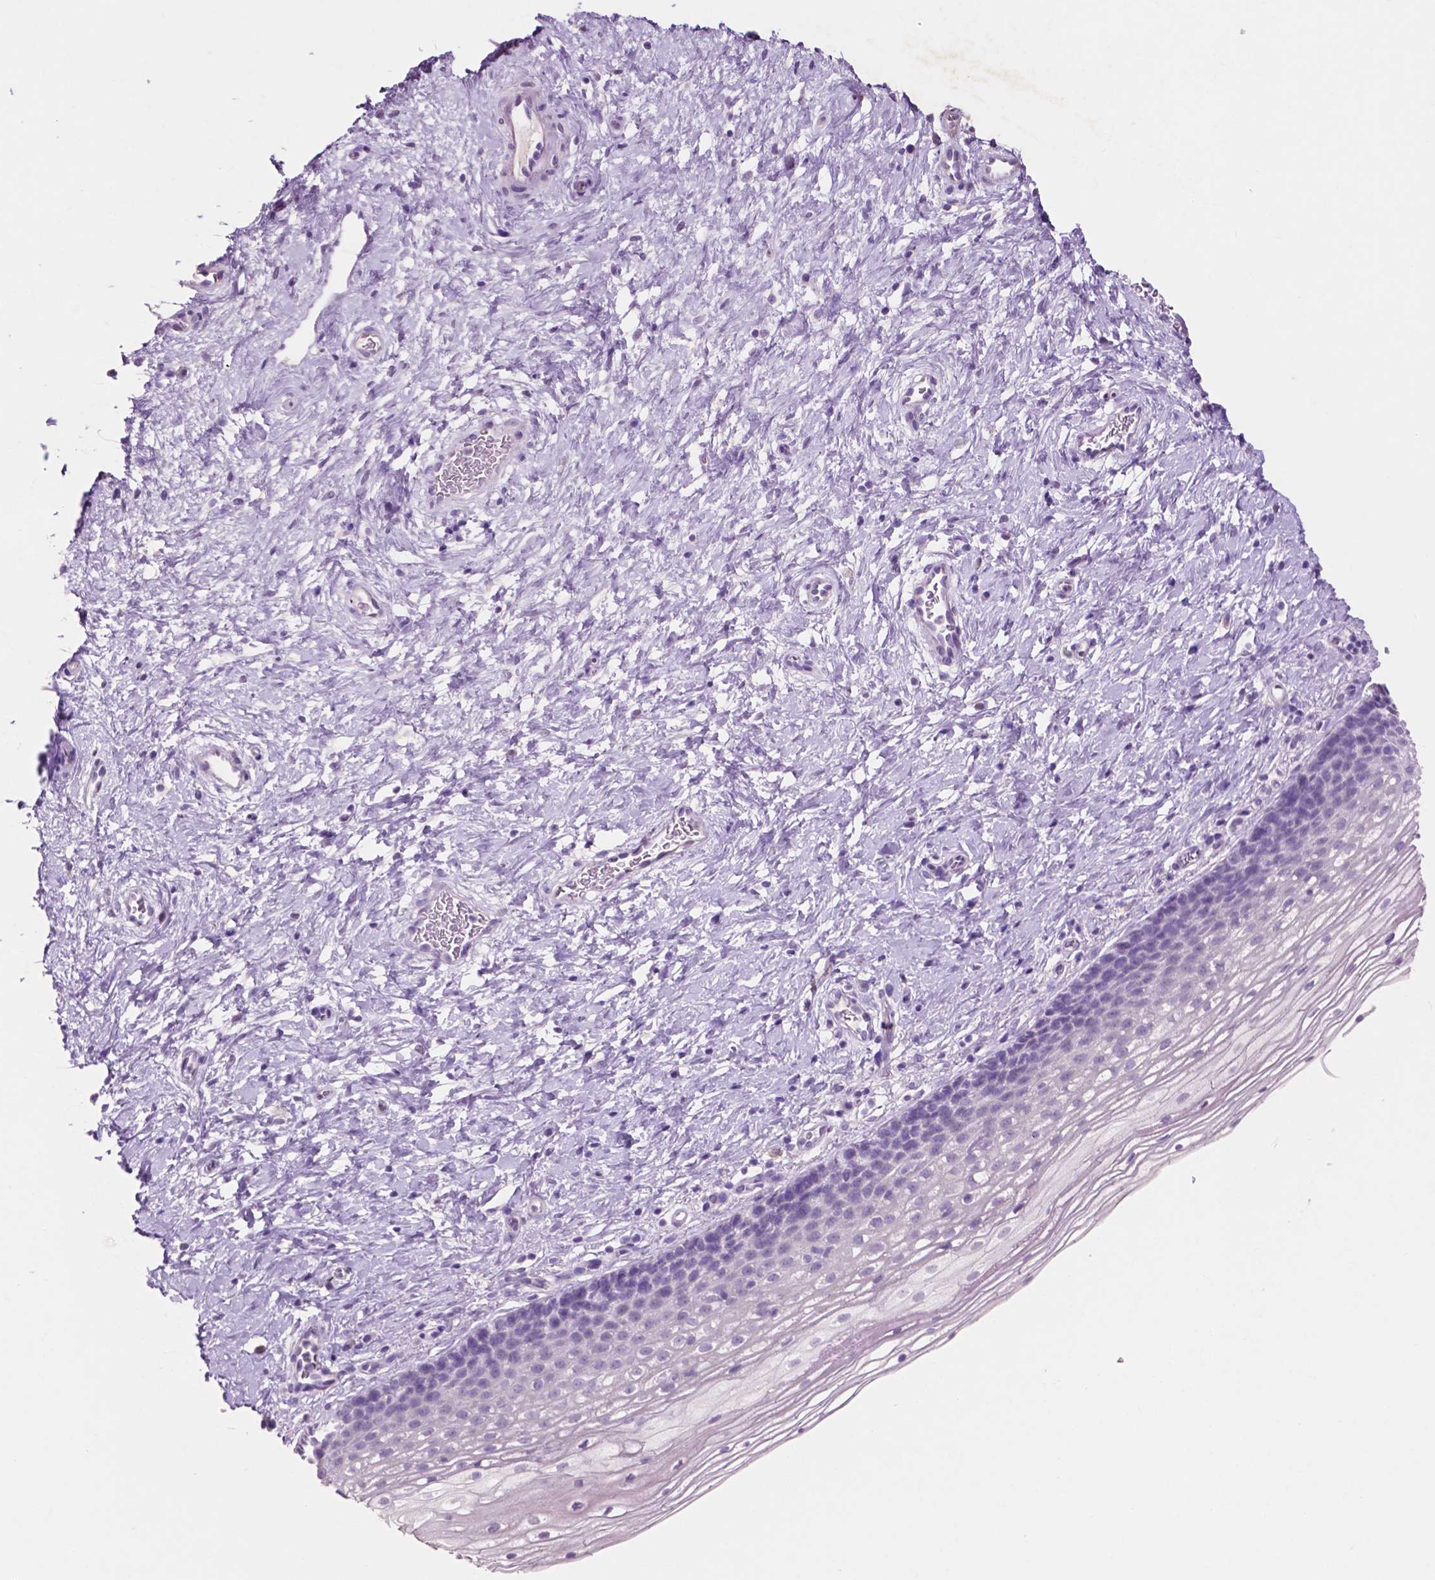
{"staining": {"intensity": "negative", "quantity": "none", "location": "none"}, "tissue": "cervix", "cell_type": "Glandular cells", "image_type": "normal", "snomed": [{"axis": "morphology", "description": "Normal tissue, NOS"}, {"axis": "topography", "description": "Cervix"}], "caption": "Immunohistochemistry image of benign cervix: cervix stained with DAB displays no significant protein positivity in glandular cells.", "gene": "IDO1", "patient": {"sex": "female", "age": 34}}